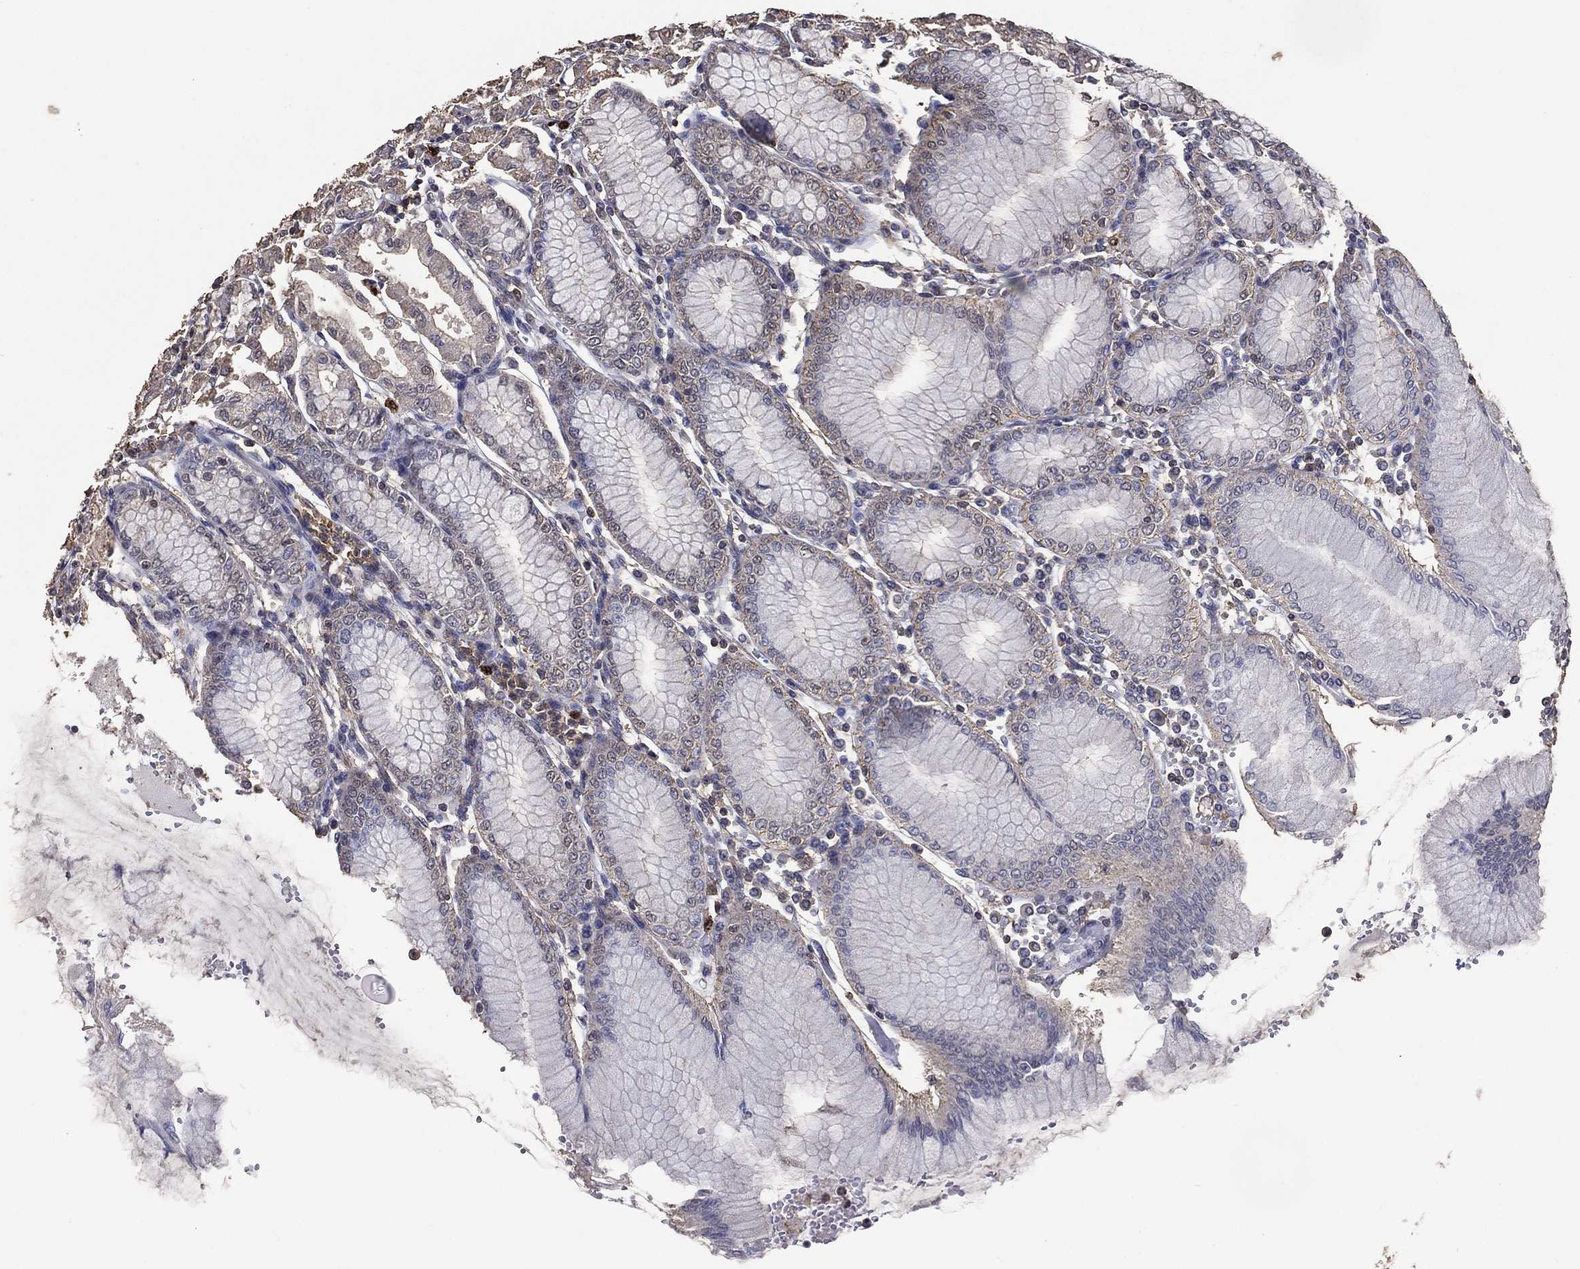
{"staining": {"intensity": "weak", "quantity": ">75%", "location": "cytoplasmic/membranous"}, "tissue": "stomach", "cell_type": "Glandular cells", "image_type": "normal", "snomed": [{"axis": "morphology", "description": "Normal tissue, NOS"}, {"axis": "topography", "description": "Skeletal muscle"}, {"axis": "topography", "description": "Stomach"}], "caption": "Glandular cells display weak cytoplasmic/membranous staining in about >75% of cells in benign stomach.", "gene": "GPR183", "patient": {"sex": "female", "age": 57}}